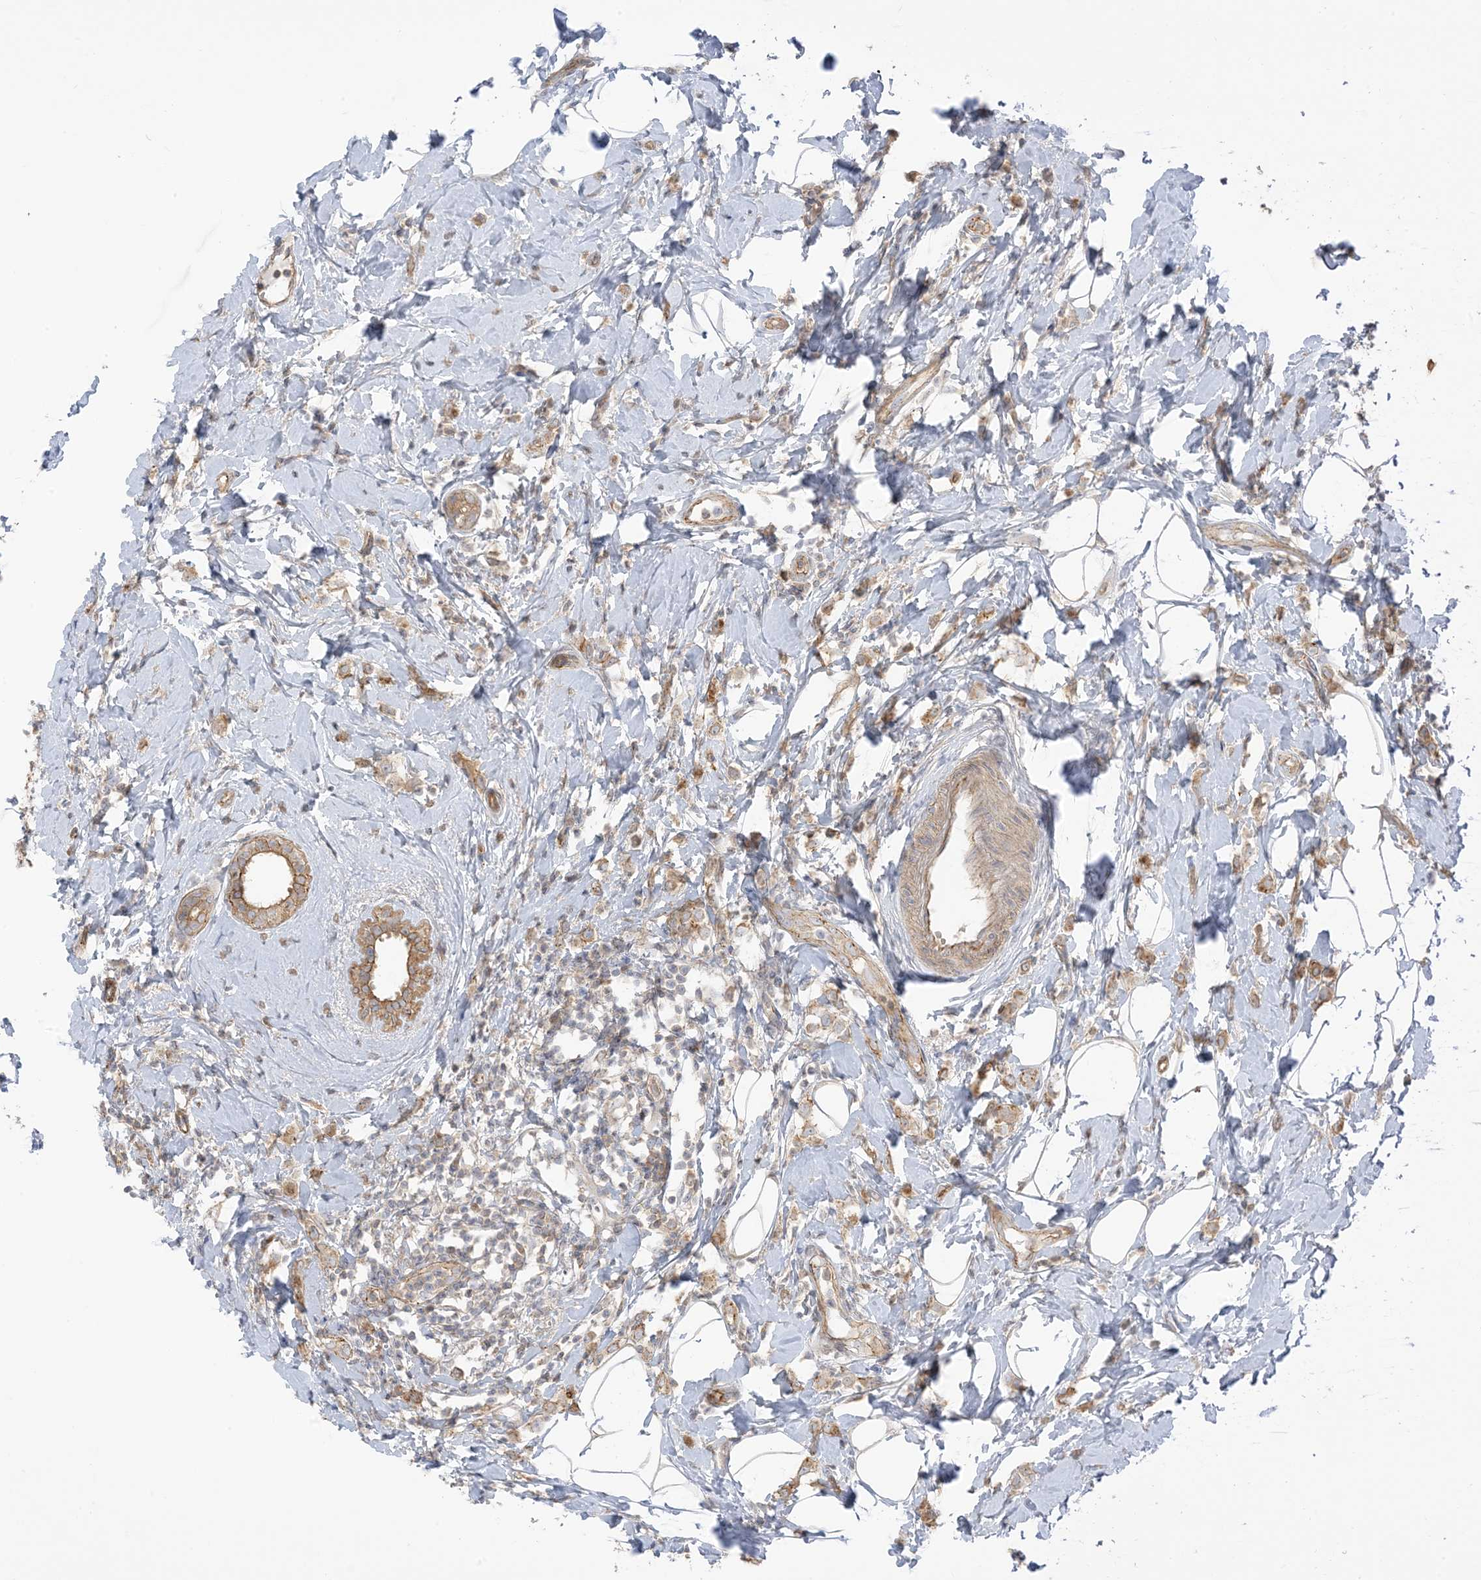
{"staining": {"intensity": "moderate", "quantity": ">75%", "location": "cytoplasmic/membranous"}, "tissue": "breast cancer", "cell_type": "Tumor cells", "image_type": "cancer", "snomed": [{"axis": "morphology", "description": "Lobular carcinoma"}, {"axis": "topography", "description": "Breast"}], "caption": "Protein staining displays moderate cytoplasmic/membranous staining in about >75% of tumor cells in breast cancer. The staining was performed using DAB to visualize the protein expression in brown, while the nuclei were stained in blue with hematoxylin (Magnification: 20x).", "gene": "ICMT", "patient": {"sex": "female", "age": 47}}